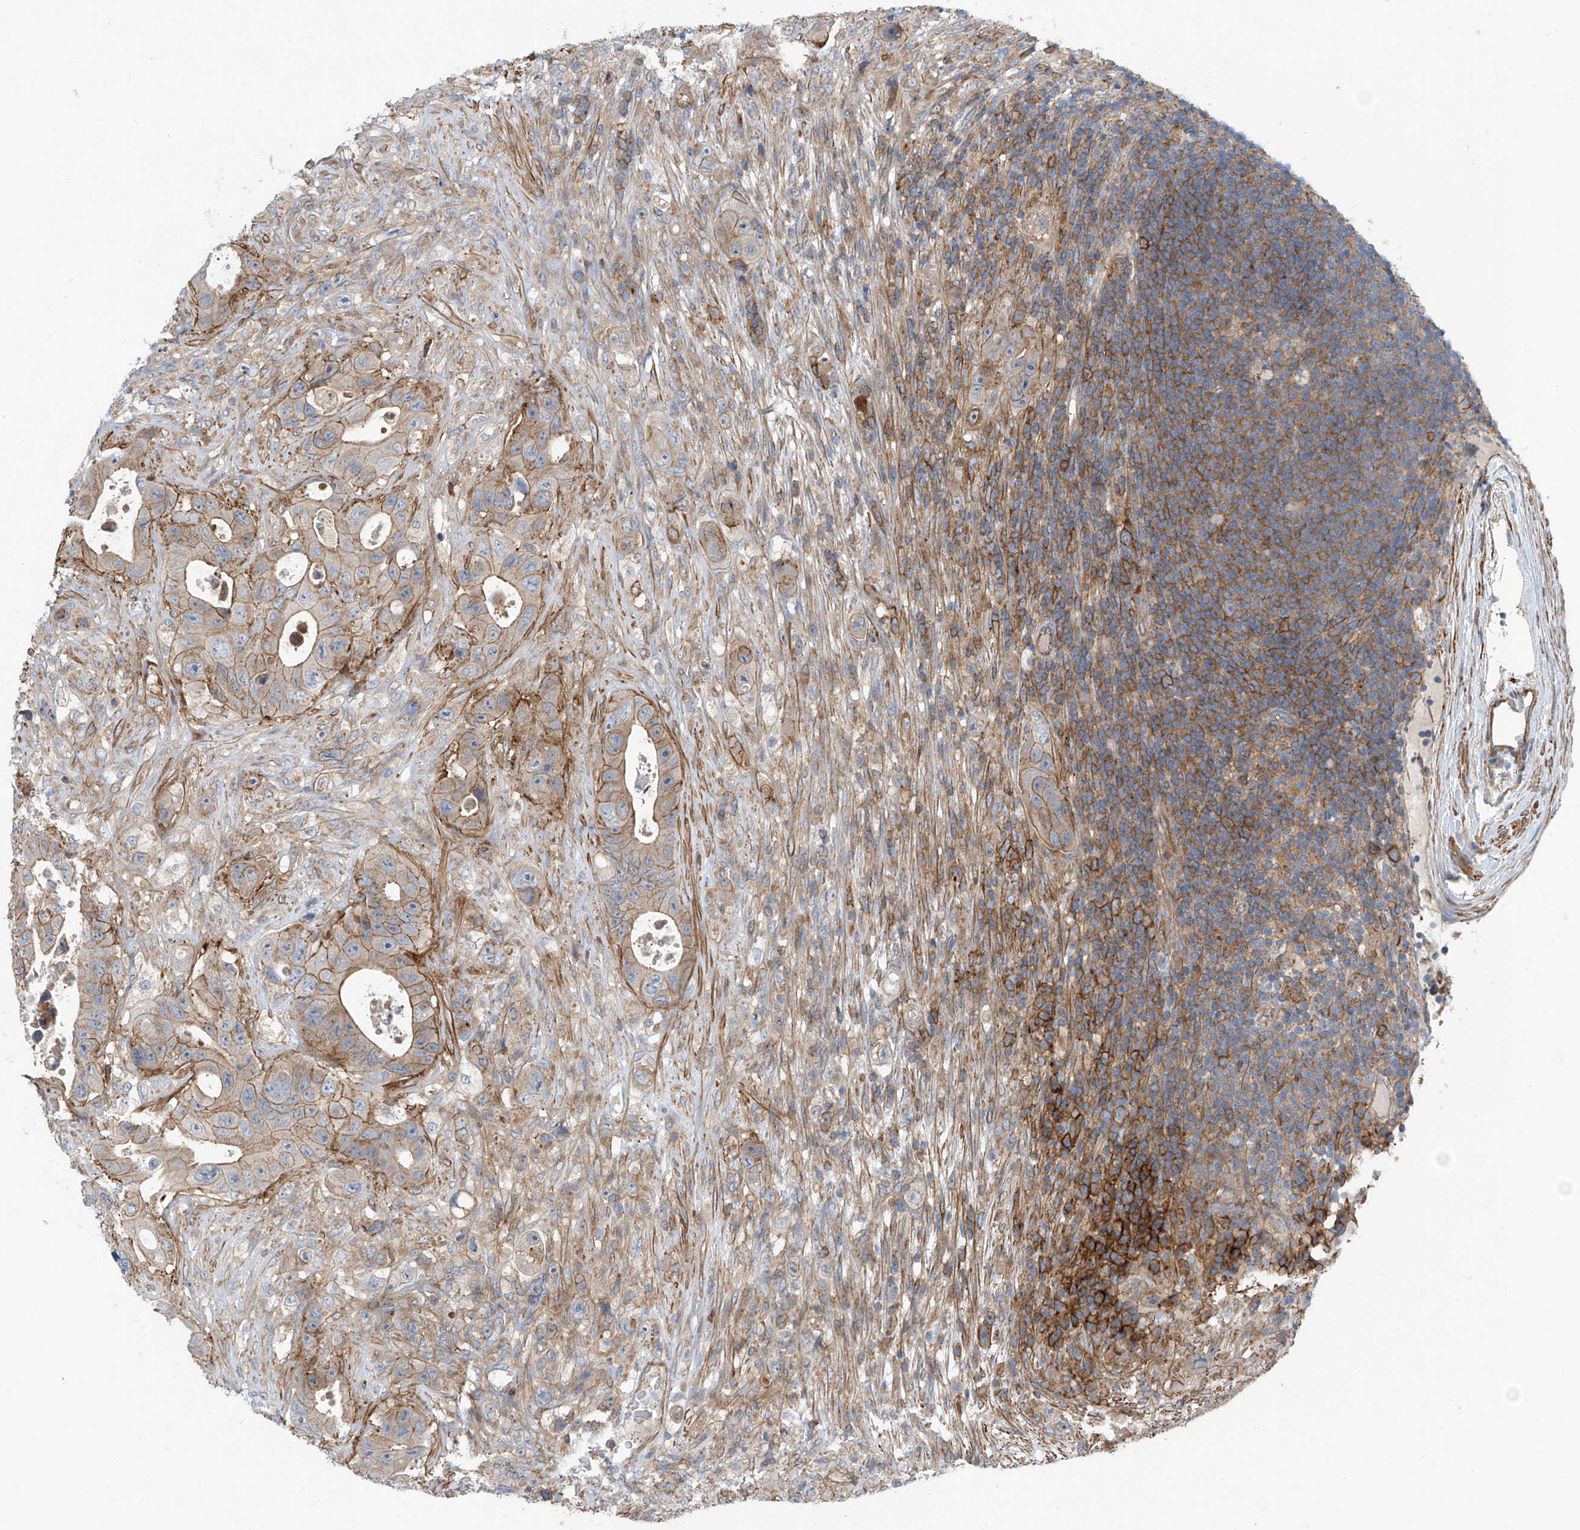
{"staining": {"intensity": "moderate", "quantity": ">75%", "location": "cytoplasmic/membranous"}, "tissue": "colorectal cancer", "cell_type": "Tumor cells", "image_type": "cancer", "snomed": [{"axis": "morphology", "description": "Adenocarcinoma, NOS"}, {"axis": "topography", "description": "Colon"}], "caption": "A brown stain highlights moderate cytoplasmic/membranous staining of a protein in colorectal adenocarcinoma tumor cells.", "gene": "SLC1A5", "patient": {"sex": "female", "age": 46}}